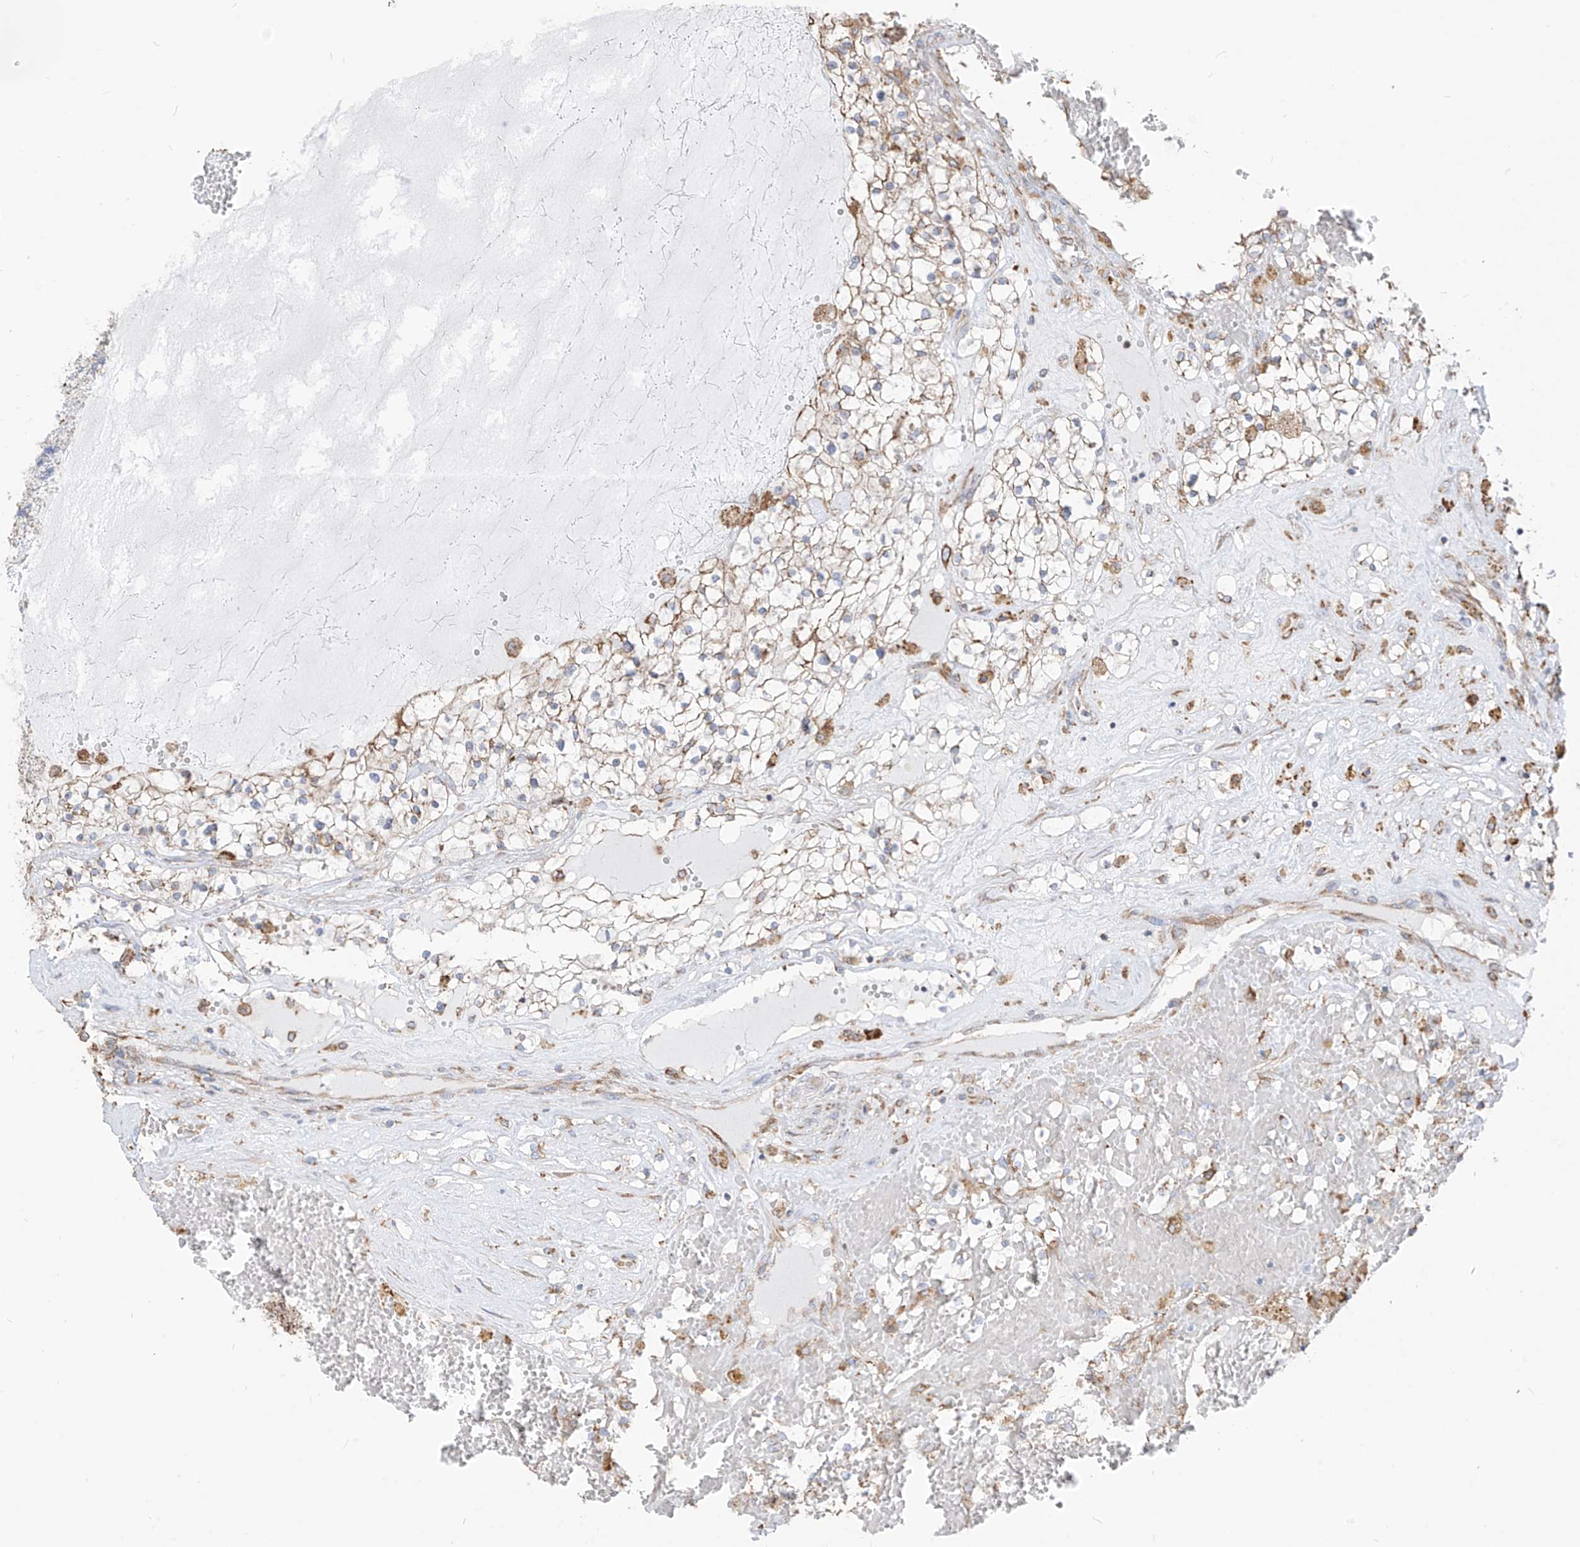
{"staining": {"intensity": "weak", "quantity": "25%-75%", "location": "cytoplasmic/membranous"}, "tissue": "renal cancer", "cell_type": "Tumor cells", "image_type": "cancer", "snomed": [{"axis": "morphology", "description": "Normal tissue, NOS"}, {"axis": "morphology", "description": "Adenocarcinoma, NOS"}, {"axis": "topography", "description": "Kidney"}], "caption": "Renal cancer (adenocarcinoma) stained with immunohistochemistry reveals weak cytoplasmic/membranous staining in approximately 25%-75% of tumor cells.", "gene": "PDIA6", "patient": {"sex": "male", "age": 68}}